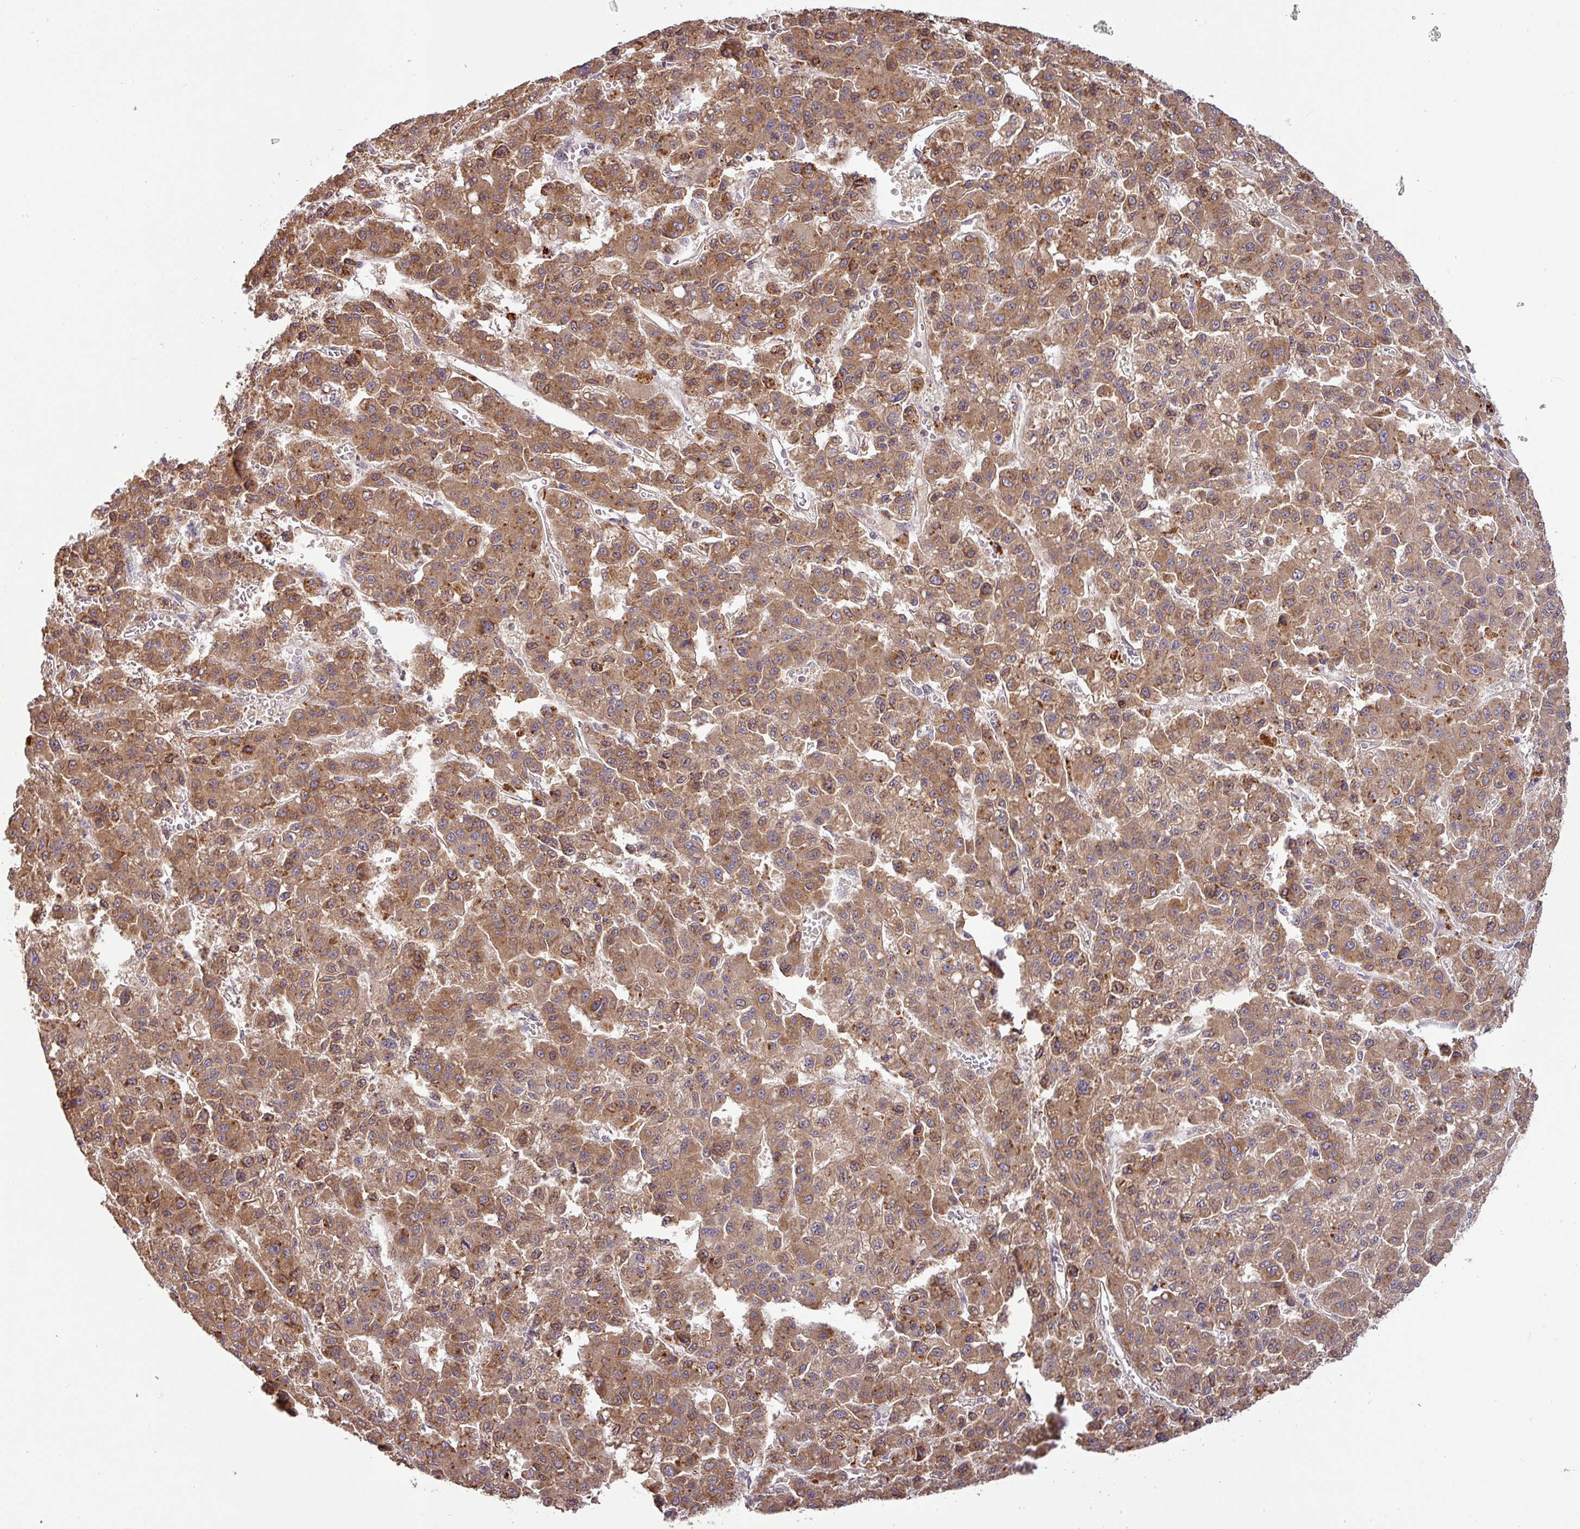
{"staining": {"intensity": "moderate", "quantity": ">75%", "location": "cytoplasmic/membranous"}, "tissue": "liver cancer", "cell_type": "Tumor cells", "image_type": "cancer", "snomed": [{"axis": "morphology", "description": "Carcinoma, Hepatocellular, NOS"}, {"axis": "topography", "description": "Liver"}], "caption": "There is medium levels of moderate cytoplasmic/membranous positivity in tumor cells of liver cancer (hepatocellular carcinoma), as demonstrated by immunohistochemical staining (brown color).", "gene": "GALP", "patient": {"sex": "male", "age": 70}}